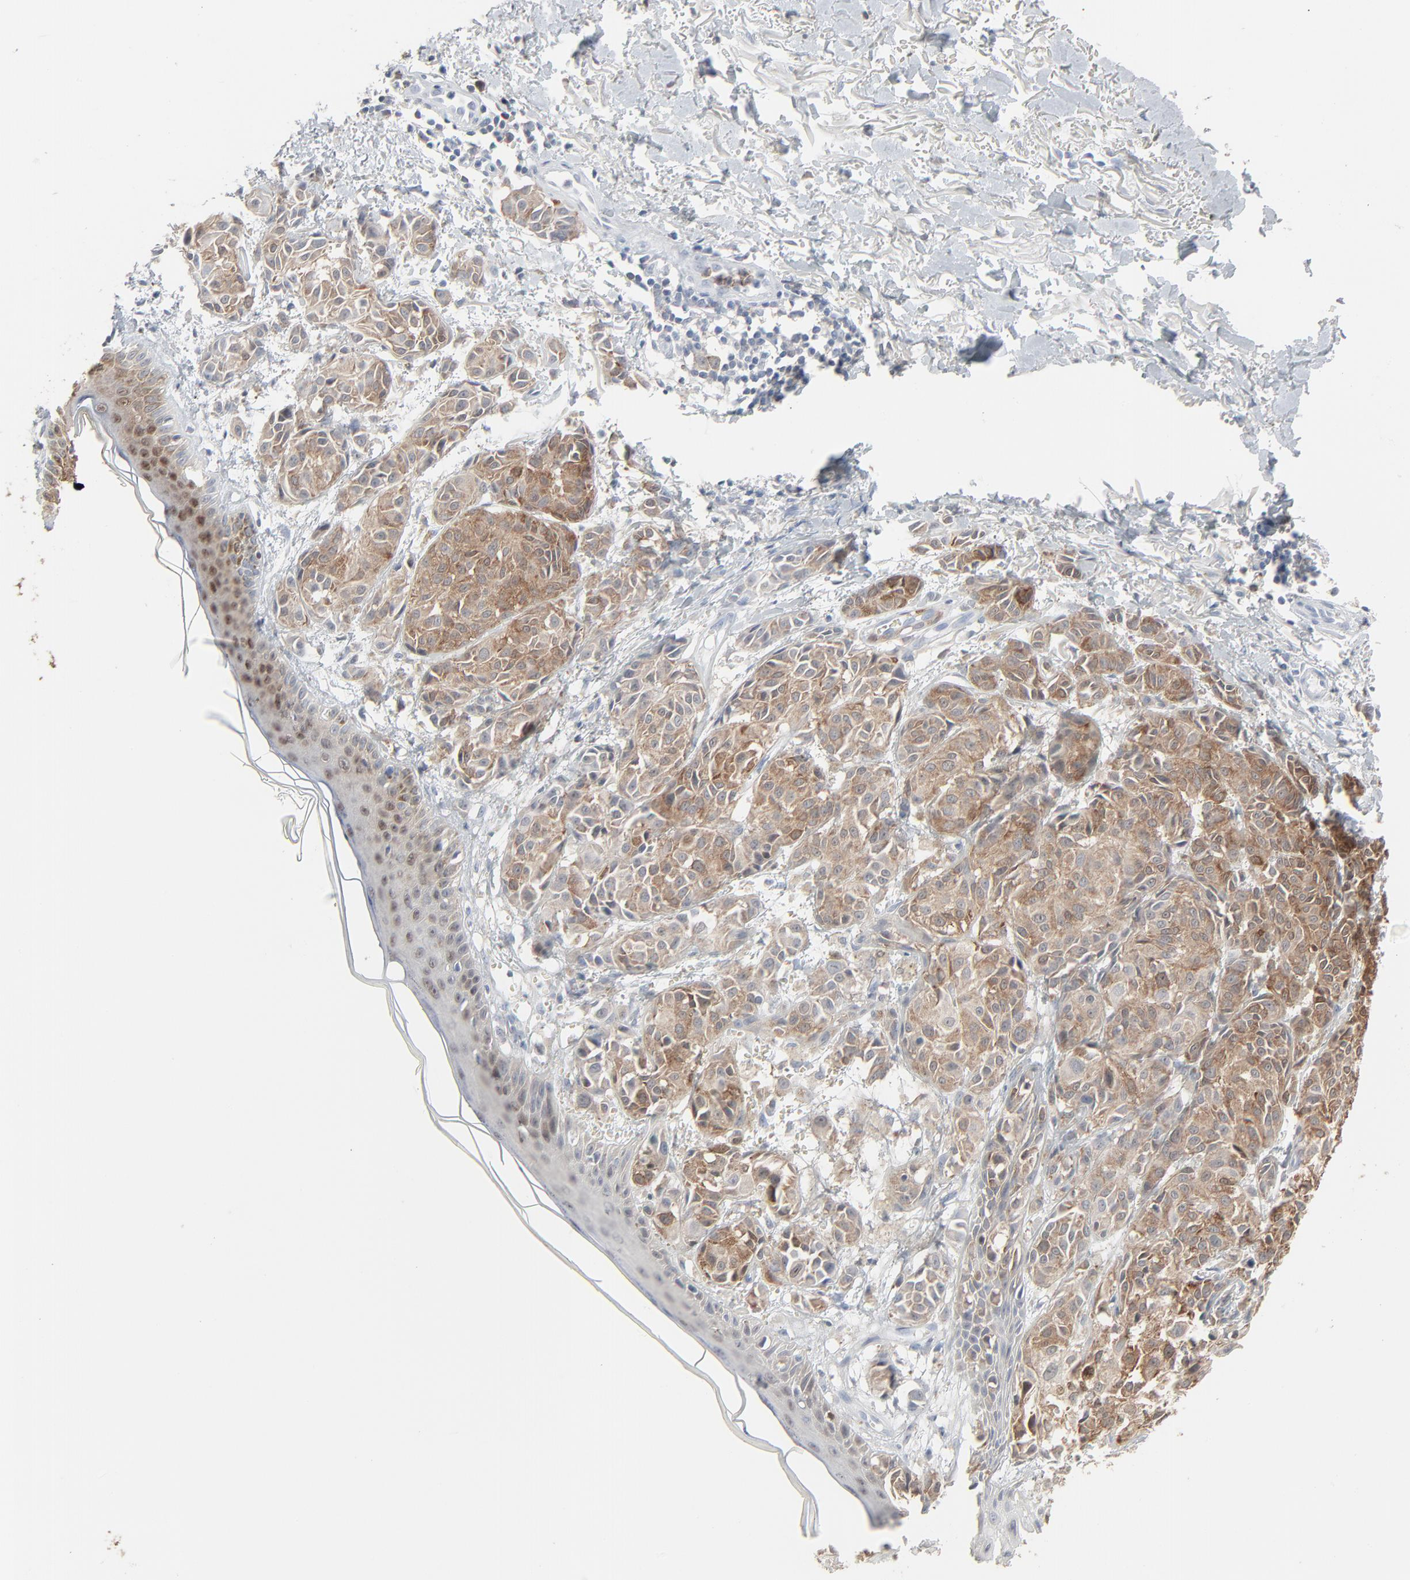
{"staining": {"intensity": "moderate", "quantity": ">75%", "location": "cytoplasmic/membranous"}, "tissue": "melanoma", "cell_type": "Tumor cells", "image_type": "cancer", "snomed": [{"axis": "morphology", "description": "Malignant melanoma, NOS"}, {"axis": "topography", "description": "Skin"}], "caption": "Brown immunohistochemical staining in melanoma reveals moderate cytoplasmic/membranous positivity in about >75% of tumor cells. (Brightfield microscopy of DAB IHC at high magnification).", "gene": "PHGDH", "patient": {"sex": "male", "age": 76}}